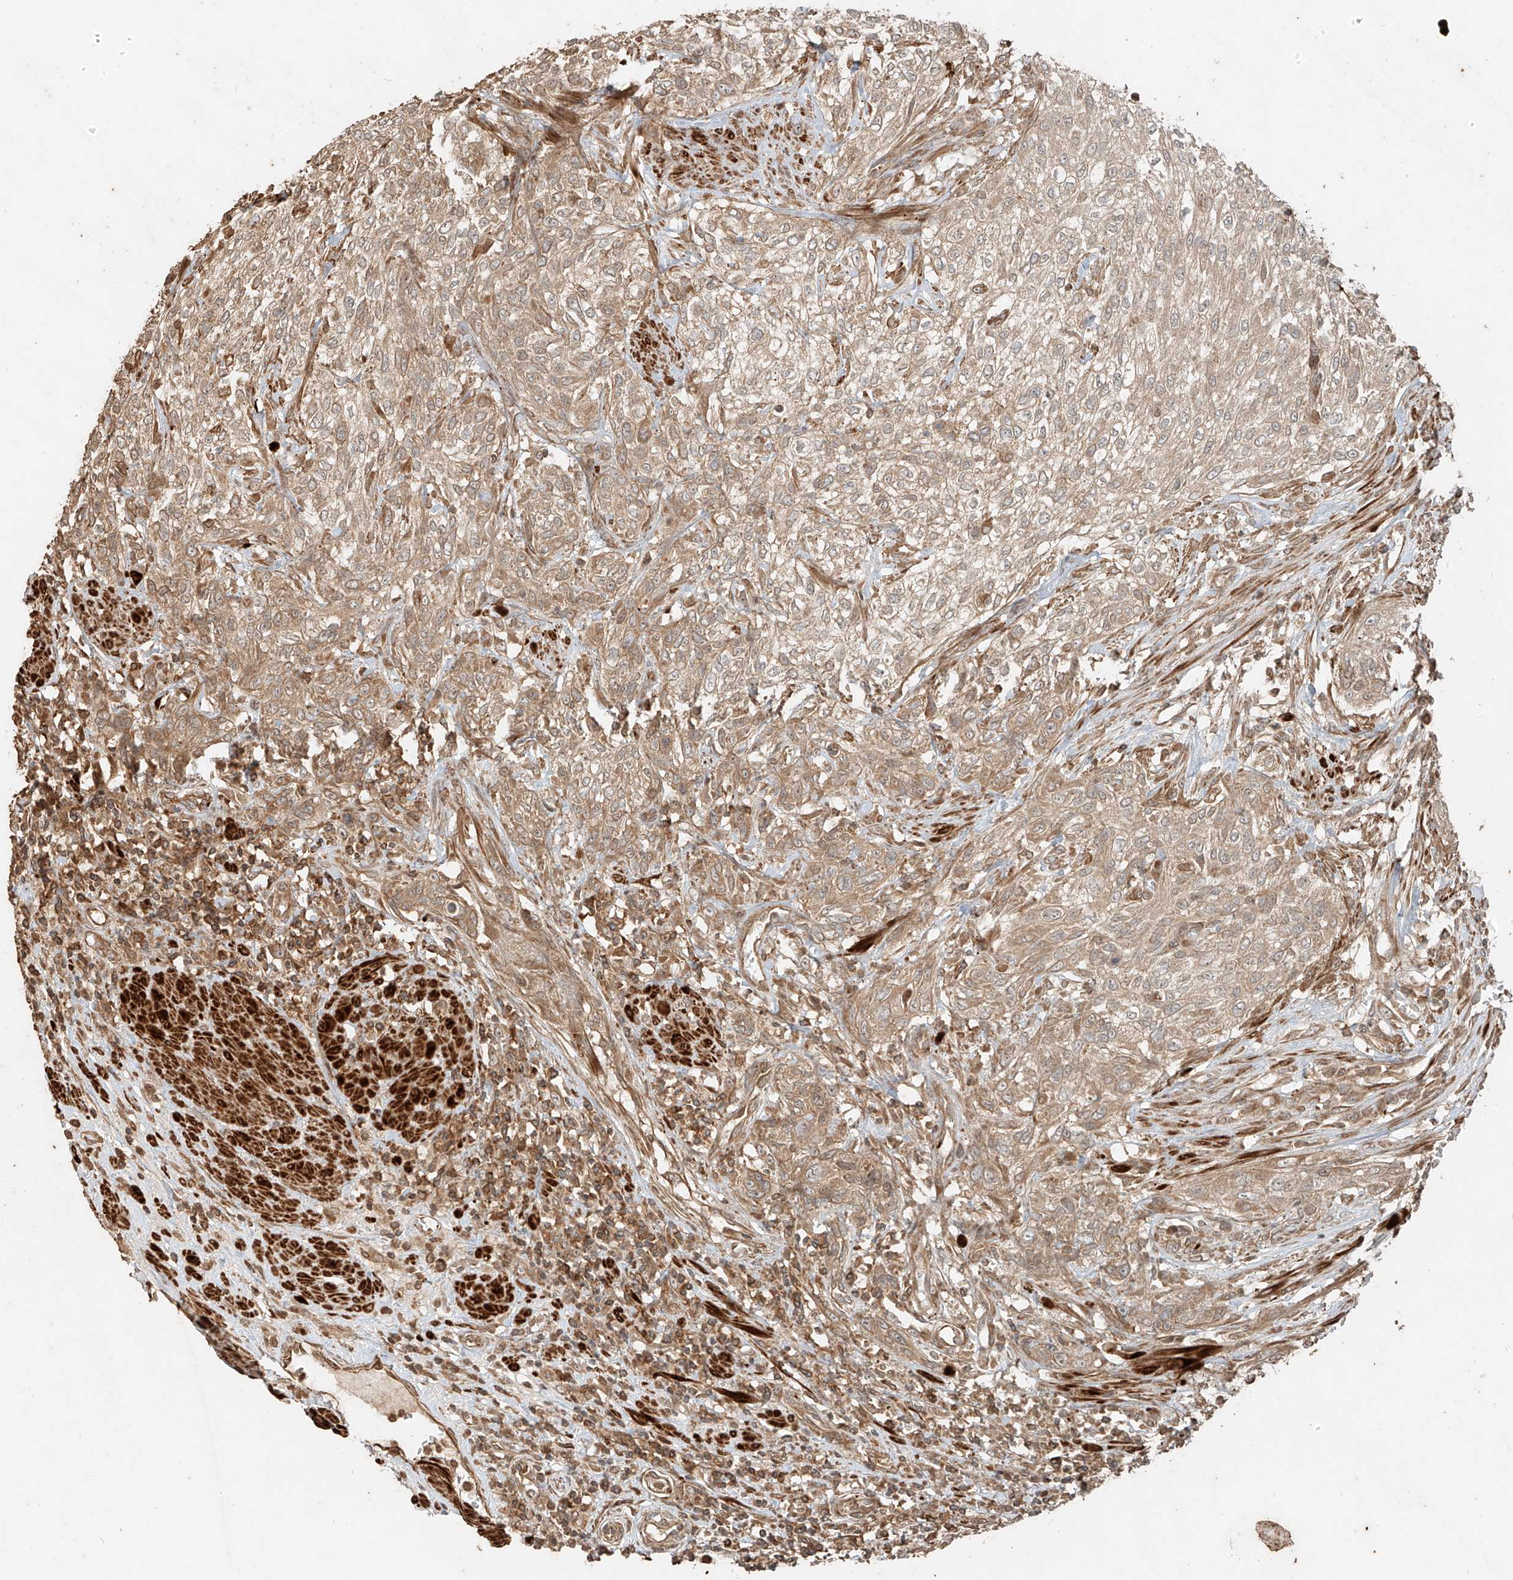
{"staining": {"intensity": "weak", "quantity": ">75%", "location": "cytoplasmic/membranous"}, "tissue": "urothelial cancer", "cell_type": "Tumor cells", "image_type": "cancer", "snomed": [{"axis": "morphology", "description": "Urothelial carcinoma, High grade"}, {"axis": "topography", "description": "Urinary bladder"}], "caption": "Brown immunohistochemical staining in high-grade urothelial carcinoma reveals weak cytoplasmic/membranous staining in about >75% of tumor cells.", "gene": "ANKZF1", "patient": {"sex": "male", "age": 35}}